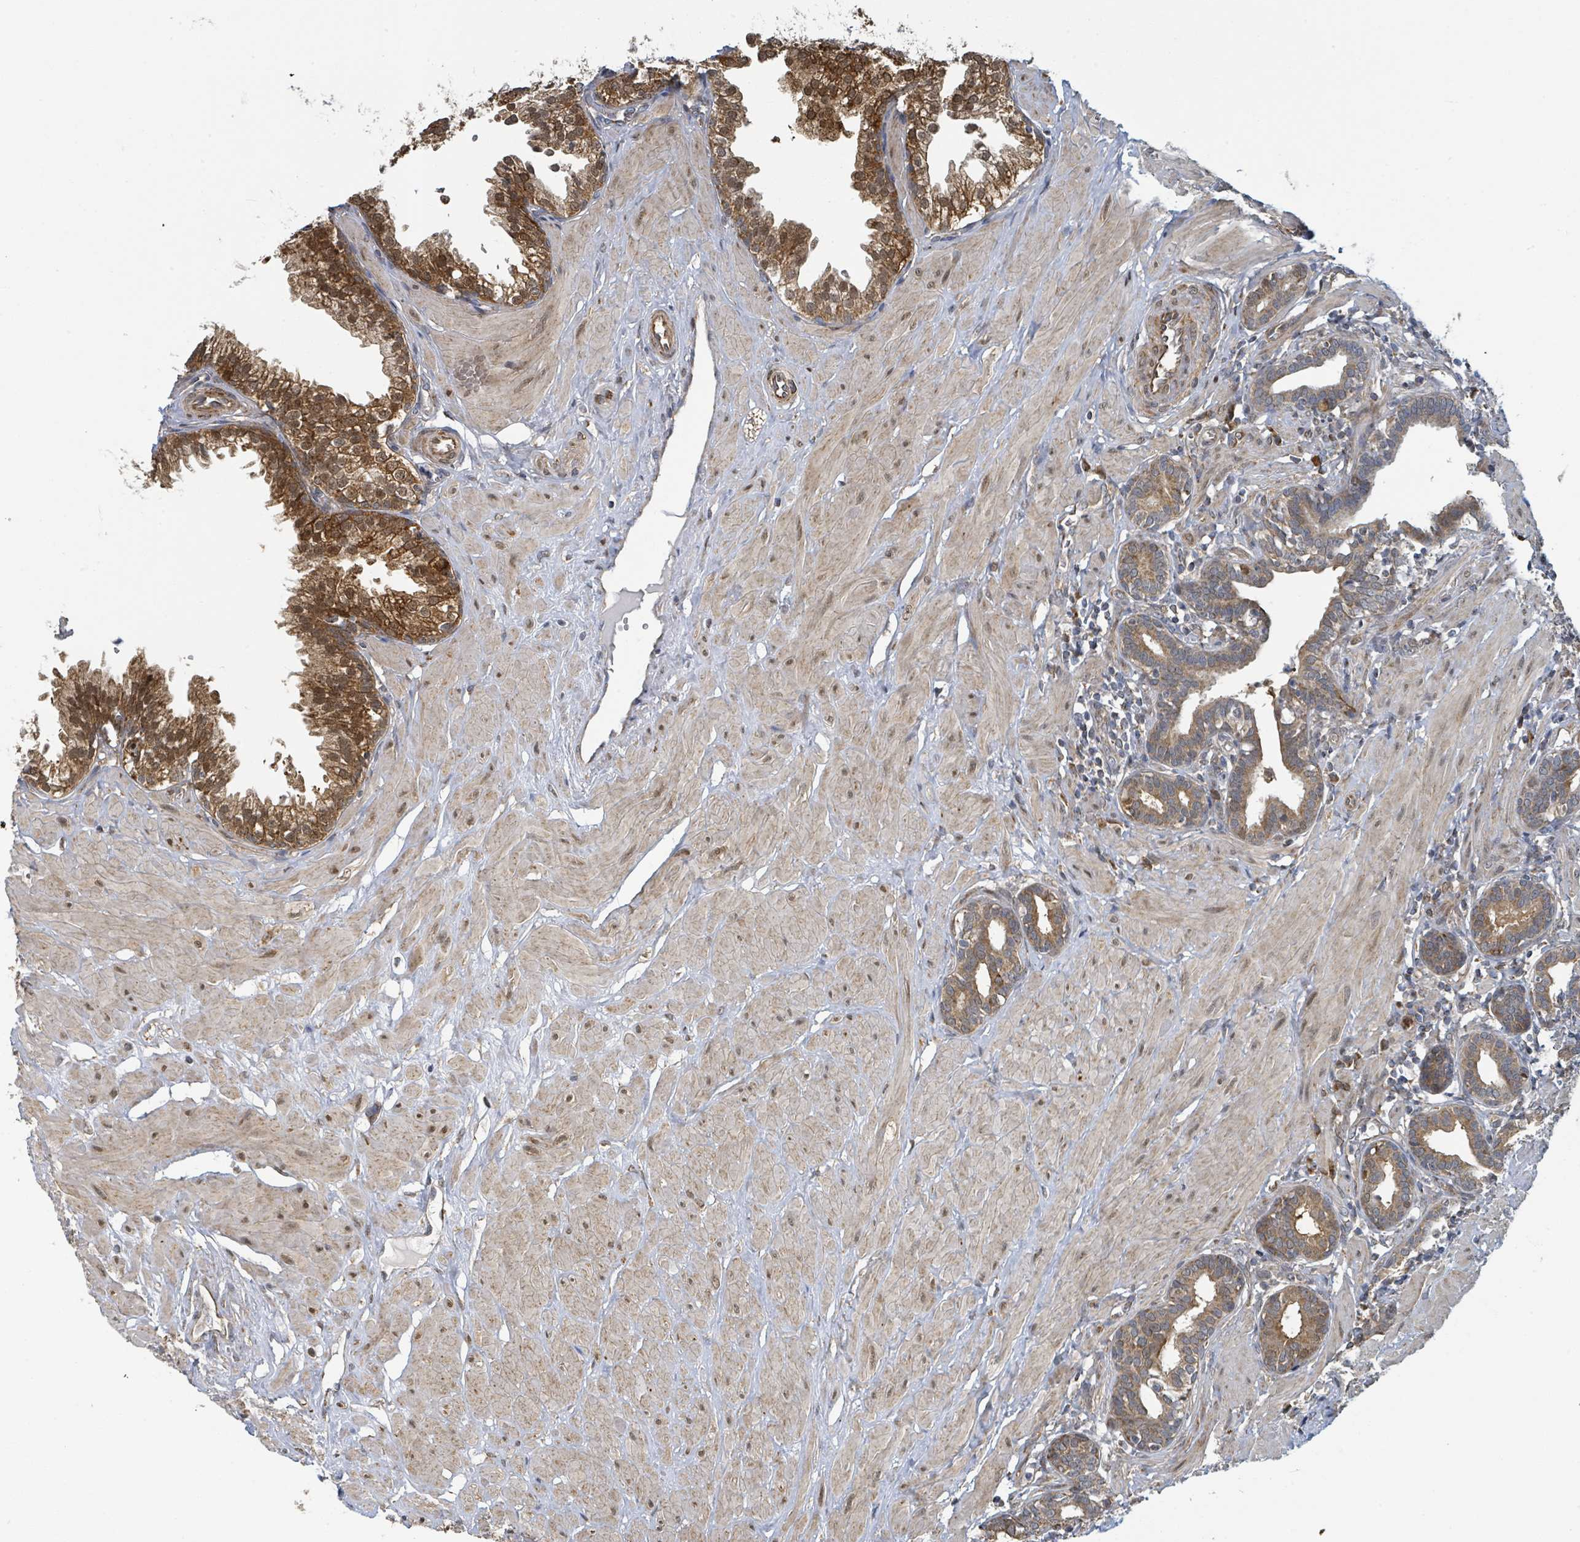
{"staining": {"intensity": "strong", "quantity": ">75%", "location": "cytoplasmic/membranous,nuclear"}, "tissue": "prostate", "cell_type": "Glandular cells", "image_type": "normal", "snomed": [{"axis": "morphology", "description": "Normal tissue, NOS"}, {"axis": "topography", "description": "Prostate"}, {"axis": "topography", "description": "Peripheral nerve tissue"}], "caption": "A histopathology image showing strong cytoplasmic/membranous,nuclear positivity in approximately >75% of glandular cells in unremarkable prostate, as visualized by brown immunohistochemical staining.", "gene": "PSMB7", "patient": {"sex": "male", "age": 55}}